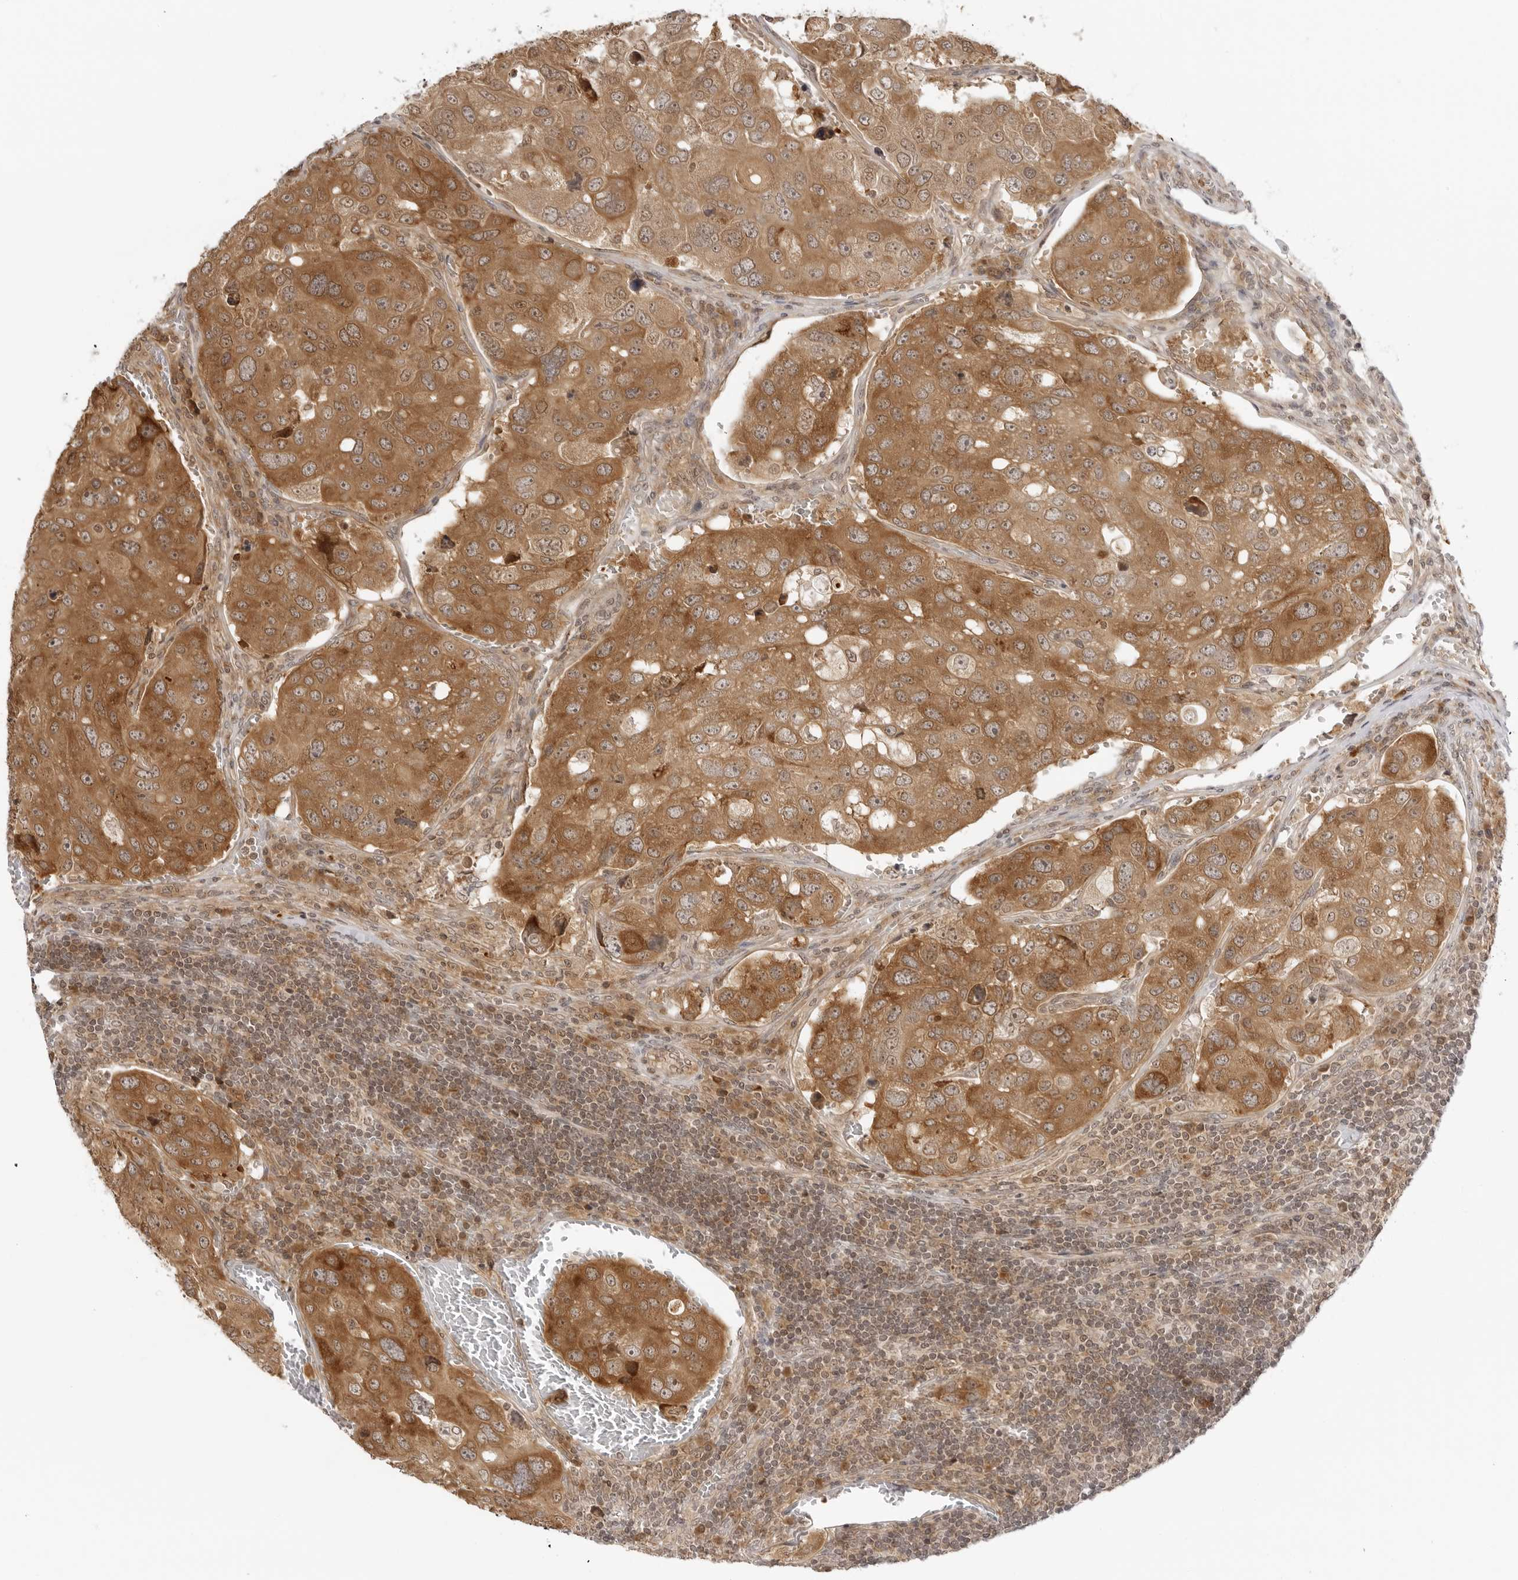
{"staining": {"intensity": "strong", "quantity": ">75%", "location": "cytoplasmic/membranous"}, "tissue": "urothelial cancer", "cell_type": "Tumor cells", "image_type": "cancer", "snomed": [{"axis": "morphology", "description": "Urothelial carcinoma, High grade"}, {"axis": "topography", "description": "Lymph node"}, {"axis": "topography", "description": "Urinary bladder"}], "caption": "Immunohistochemistry (IHC) (DAB (3,3'-diaminobenzidine)) staining of urothelial cancer reveals strong cytoplasmic/membranous protein positivity in about >75% of tumor cells.", "gene": "PRRC2C", "patient": {"sex": "male", "age": 51}}